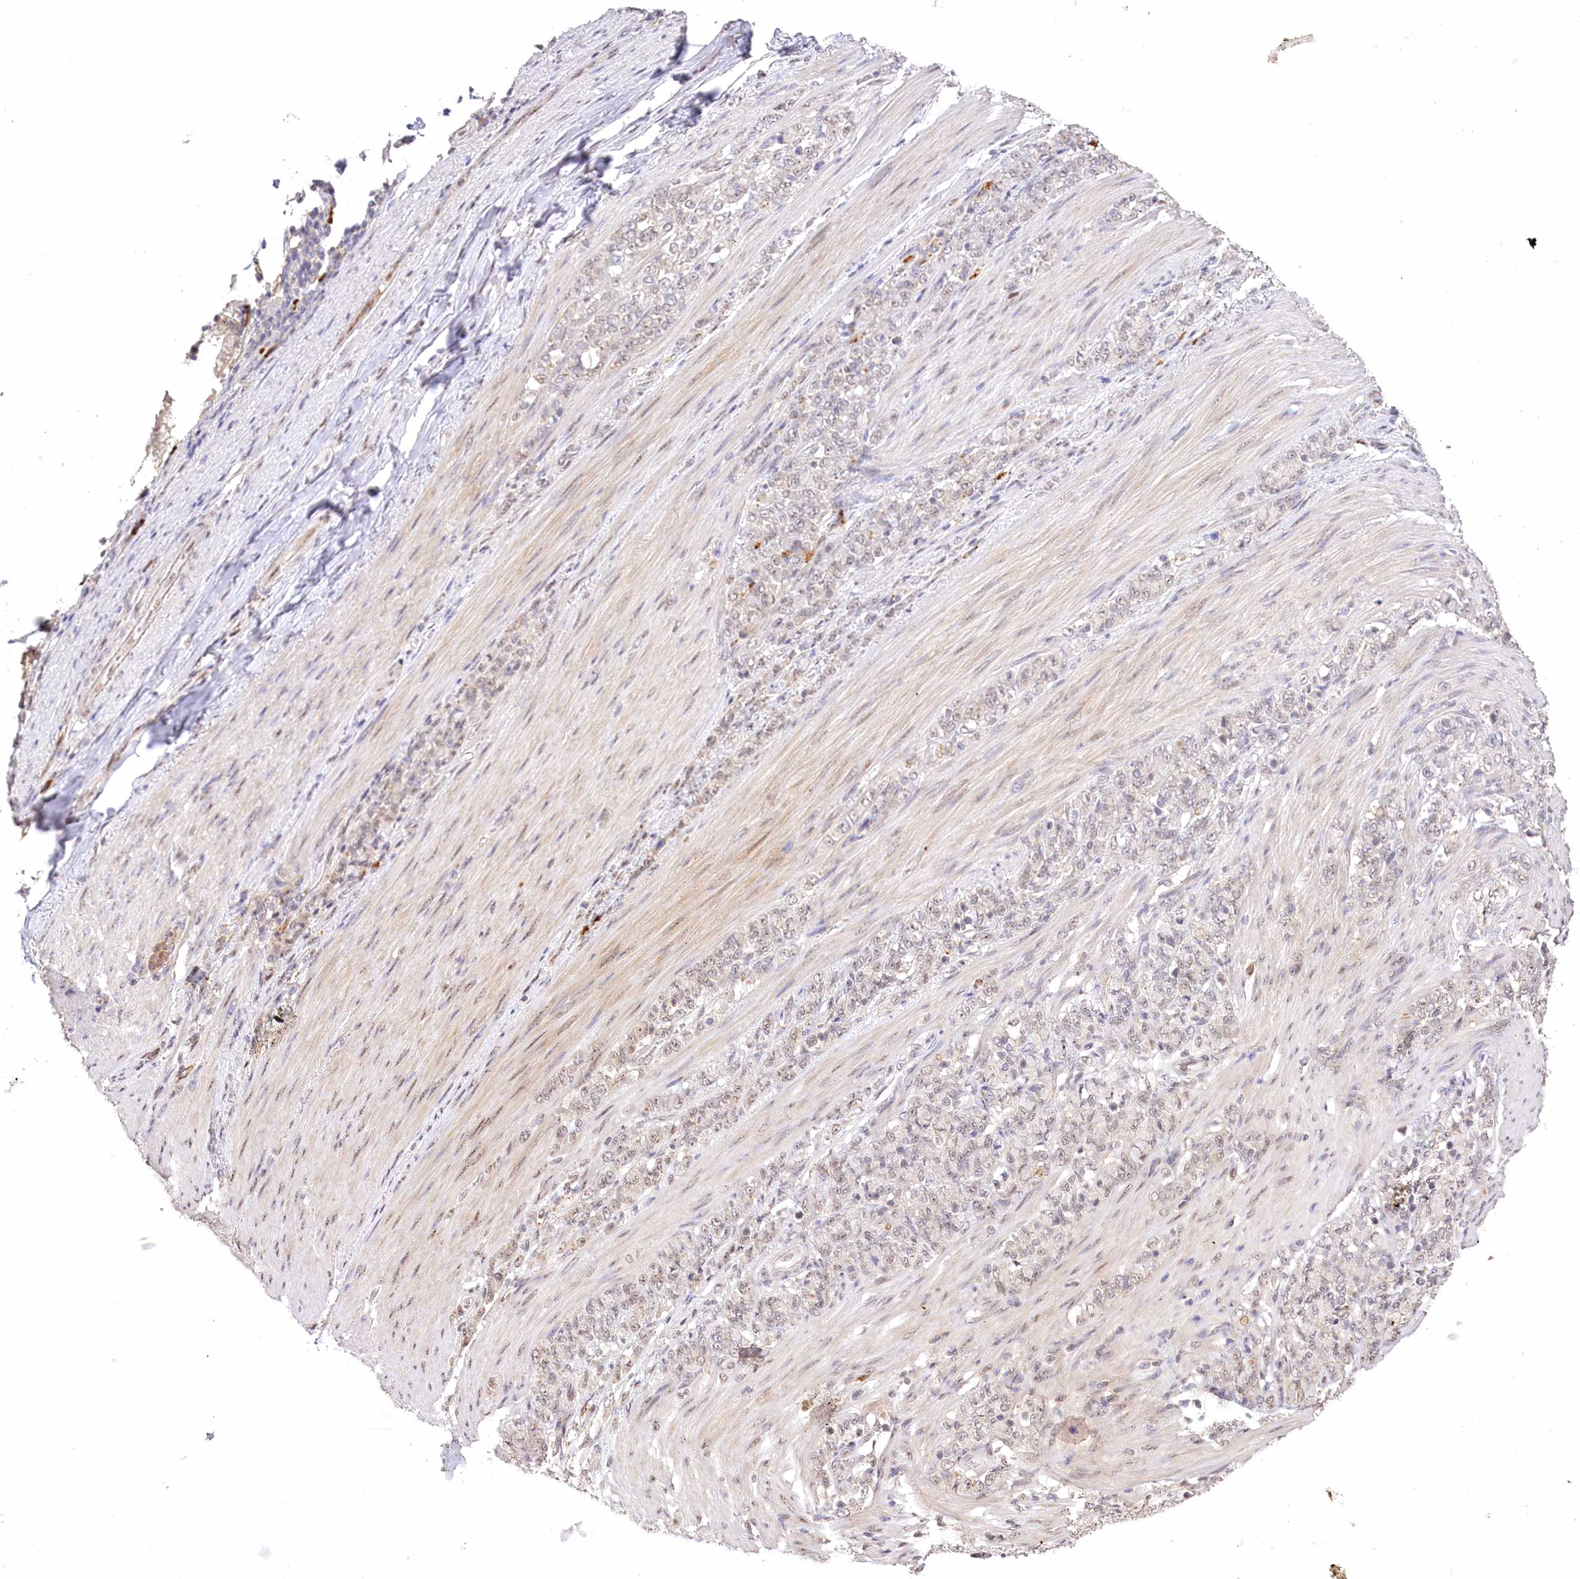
{"staining": {"intensity": "weak", "quantity": "<25%", "location": "nuclear"}, "tissue": "stomach cancer", "cell_type": "Tumor cells", "image_type": "cancer", "snomed": [{"axis": "morphology", "description": "Adenocarcinoma, NOS"}, {"axis": "topography", "description": "Stomach"}], "caption": "An immunohistochemistry (IHC) photomicrograph of adenocarcinoma (stomach) is shown. There is no staining in tumor cells of adenocarcinoma (stomach). Nuclei are stained in blue.", "gene": "PYROXD1", "patient": {"sex": "female", "age": 79}}